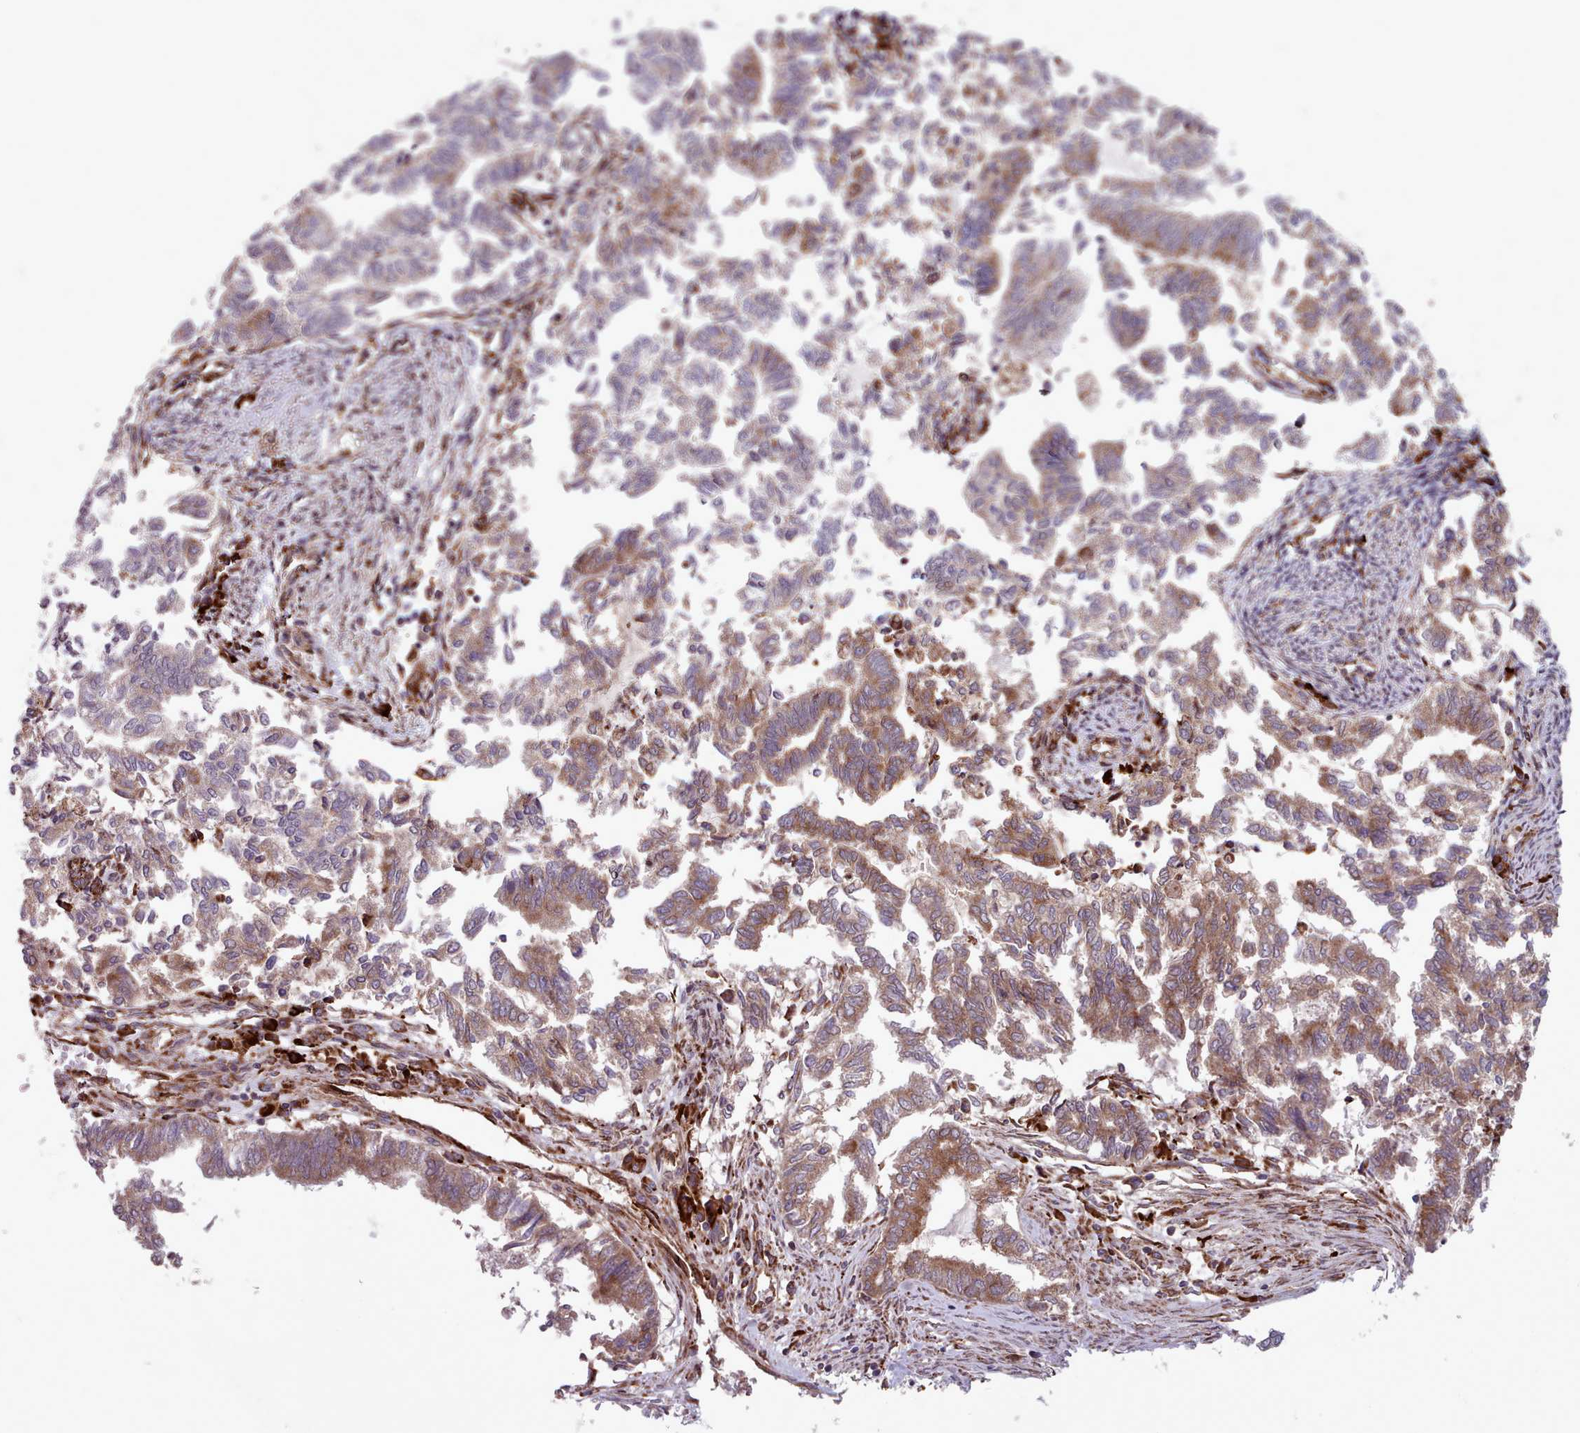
{"staining": {"intensity": "moderate", "quantity": "25%-75%", "location": "cytoplasmic/membranous"}, "tissue": "endometrial cancer", "cell_type": "Tumor cells", "image_type": "cancer", "snomed": [{"axis": "morphology", "description": "Adenocarcinoma, NOS"}, {"axis": "topography", "description": "Endometrium"}], "caption": "Endometrial cancer (adenocarcinoma) stained with a protein marker exhibits moderate staining in tumor cells.", "gene": "TTLL3", "patient": {"sex": "female", "age": 79}}